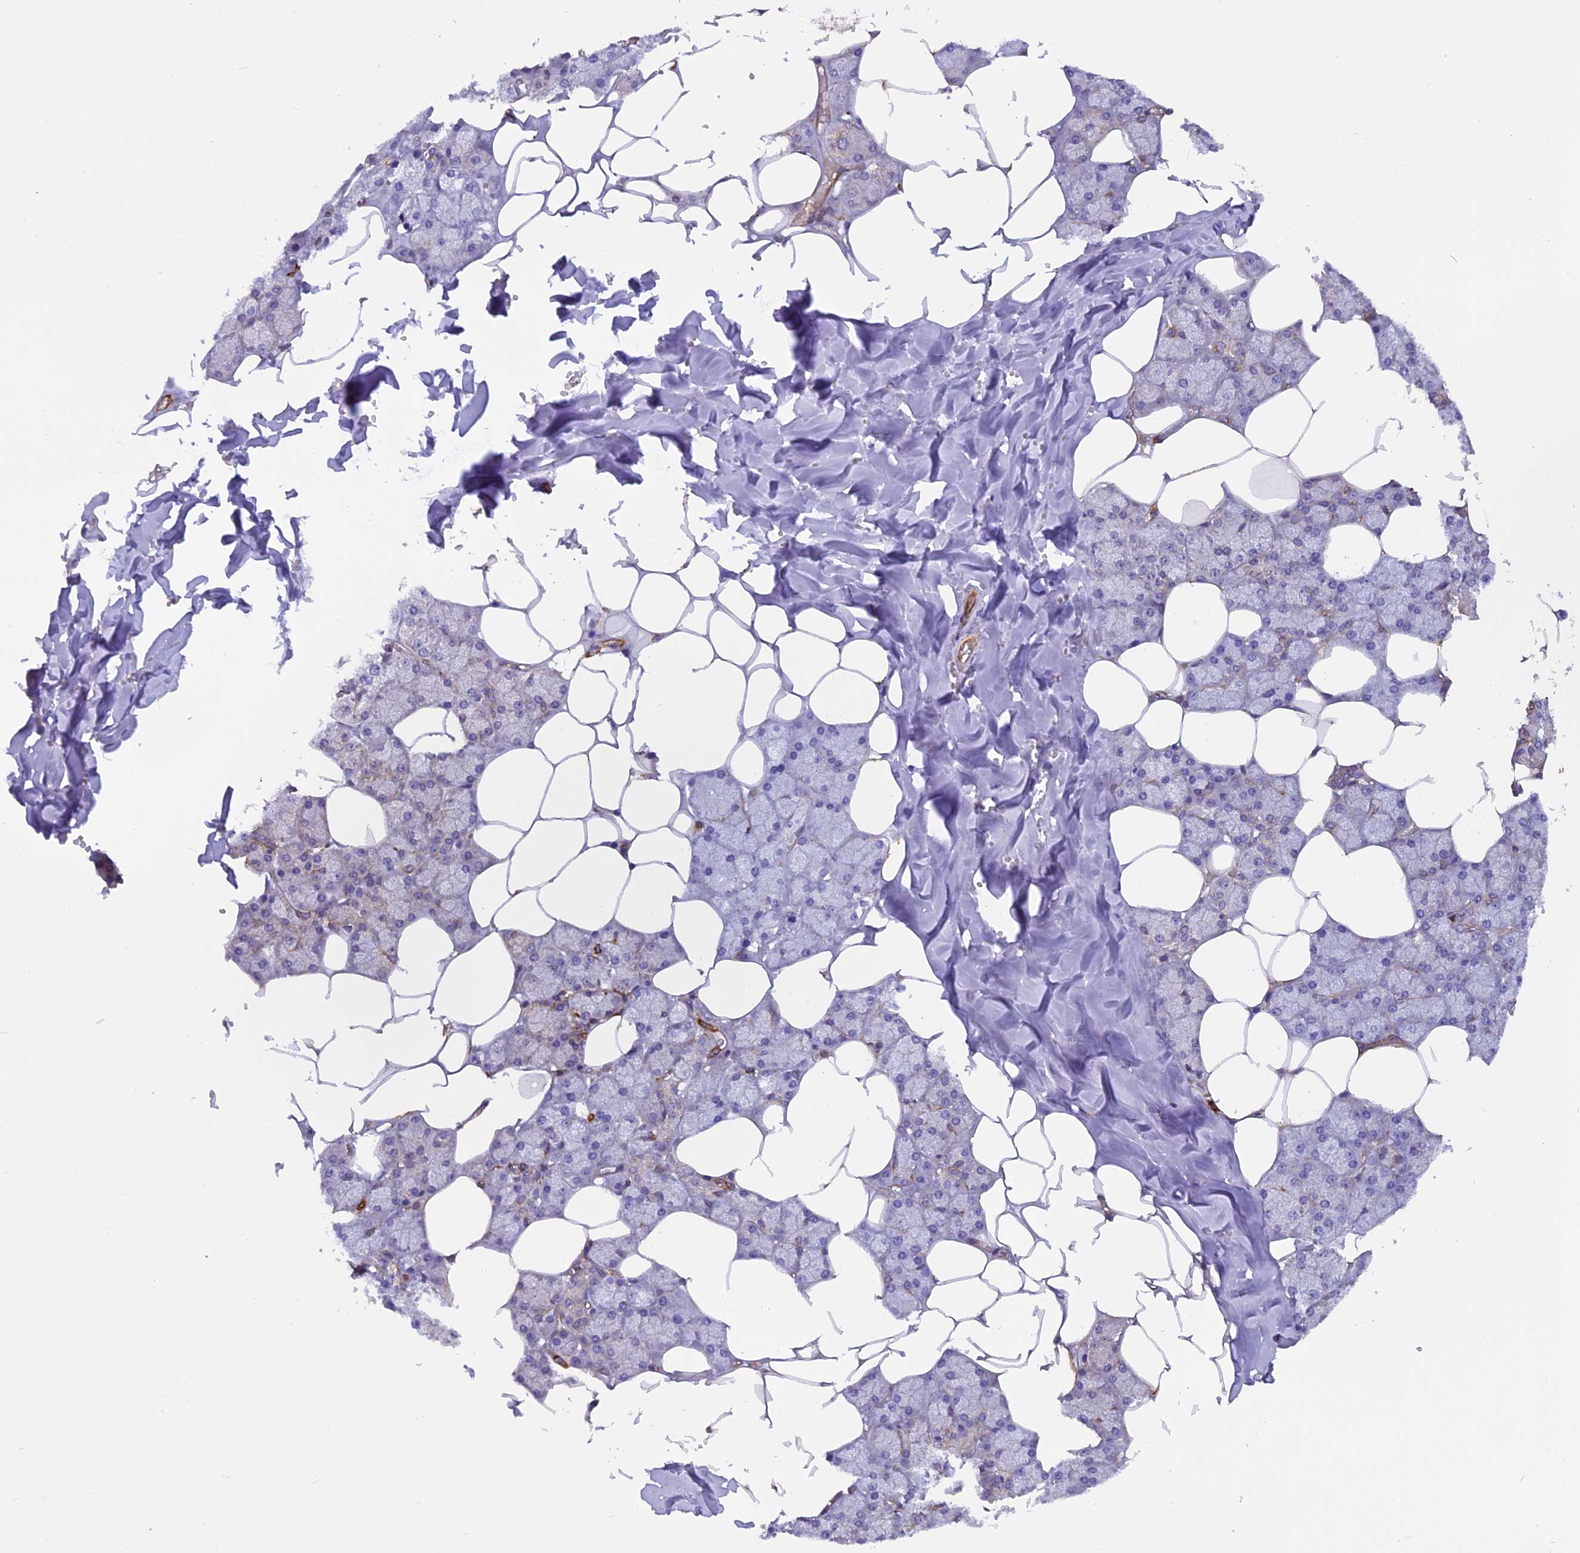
{"staining": {"intensity": "weak", "quantity": "25%-75%", "location": "cytoplasmic/membranous"}, "tissue": "salivary gland", "cell_type": "Glandular cells", "image_type": "normal", "snomed": [{"axis": "morphology", "description": "Normal tissue, NOS"}, {"axis": "topography", "description": "Salivary gland"}], "caption": "A histopathology image showing weak cytoplasmic/membranous staining in approximately 25%-75% of glandular cells in normal salivary gland, as visualized by brown immunohistochemical staining.", "gene": "EHBP1L1", "patient": {"sex": "male", "age": 62}}